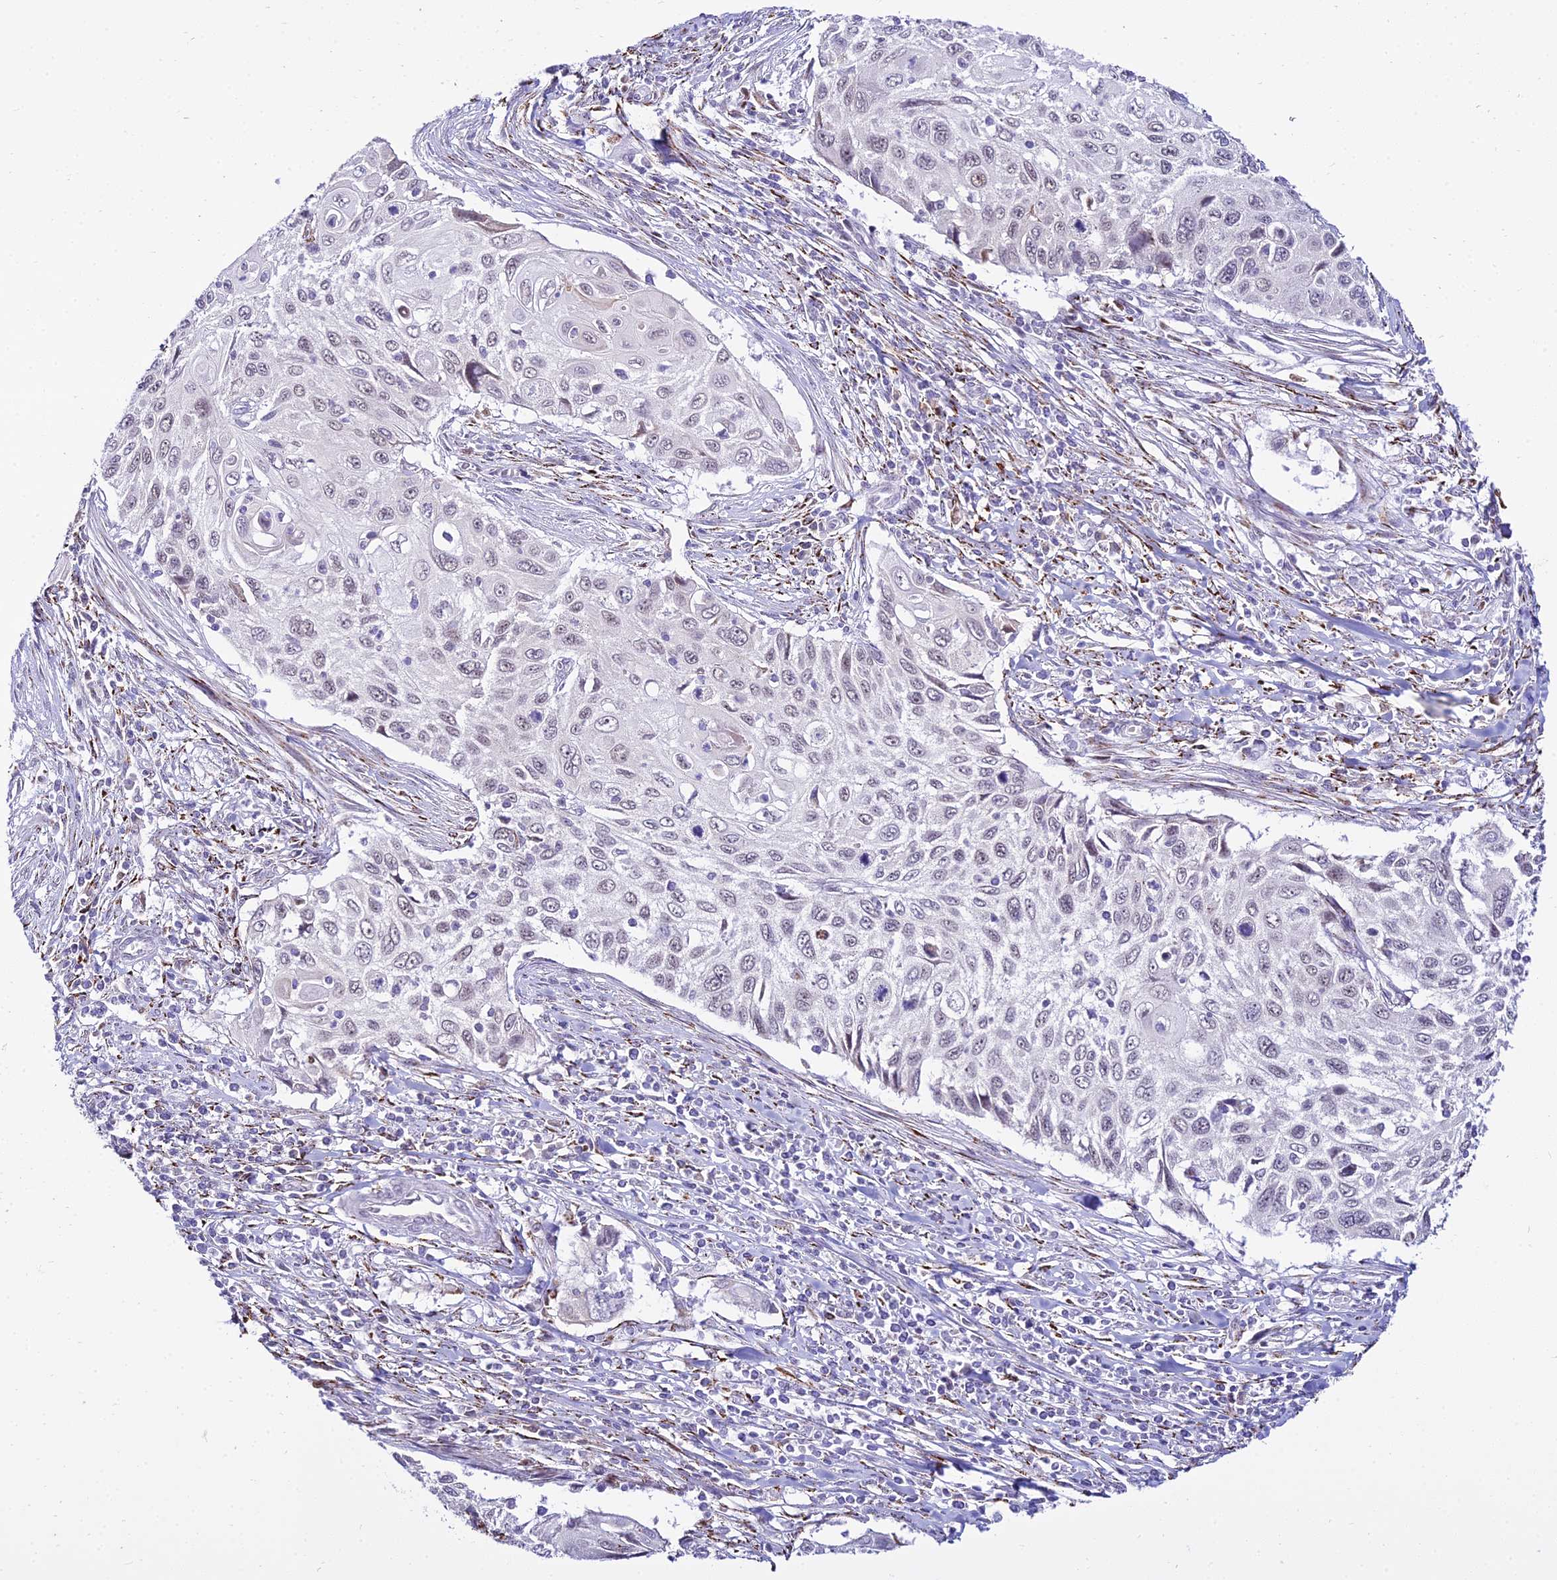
{"staining": {"intensity": "weak", "quantity": "25%-75%", "location": "nuclear"}, "tissue": "cervical cancer", "cell_type": "Tumor cells", "image_type": "cancer", "snomed": [{"axis": "morphology", "description": "Squamous cell carcinoma, NOS"}, {"axis": "topography", "description": "Cervix"}], "caption": "There is low levels of weak nuclear staining in tumor cells of squamous cell carcinoma (cervical), as demonstrated by immunohistochemical staining (brown color).", "gene": "C6orf163", "patient": {"sex": "female", "age": 70}}